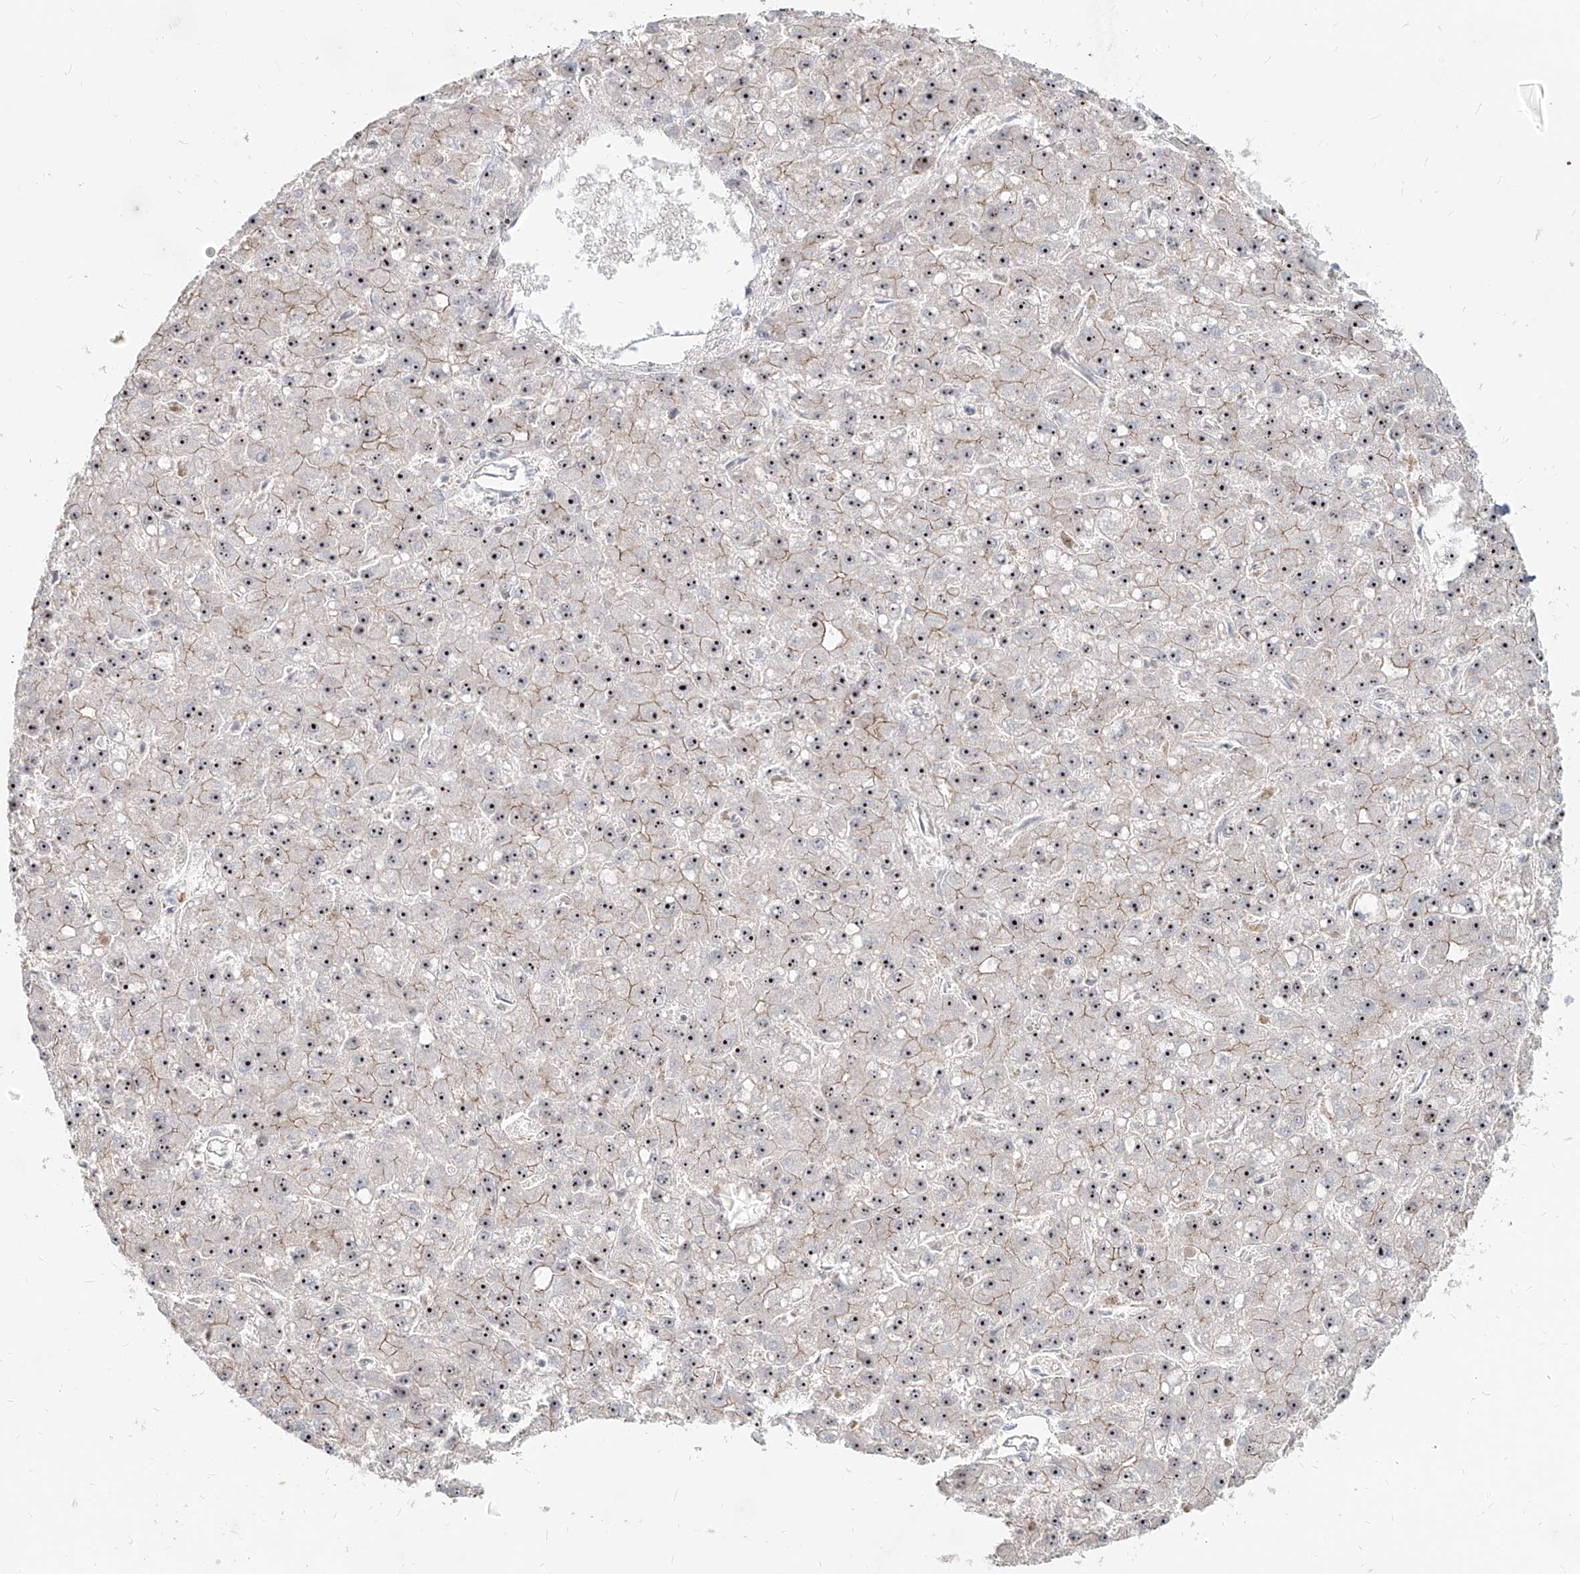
{"staining": {"intensity": "strong", "quantity": ">75%", "location": "nuclear"}, "tissue": "liver cancer", "cell_type": "Tumor cells", "image_type": "cancer", "snomed": [{"axis": "morphology", "description": "Carcinoma, Hepatocellular, NOS"}, {"axis": "topography", "description": "Liver"}], "caption": "DAB immunohistochemical staining of human liver hepatocellular carcinoma exhibits strong nuclear protein staining in about >75% of tumor cells. (IHC, brightfield microscopy, high magnification).", "gene": "ZNF710", "patient": {"sex": "male", "age": 67}}